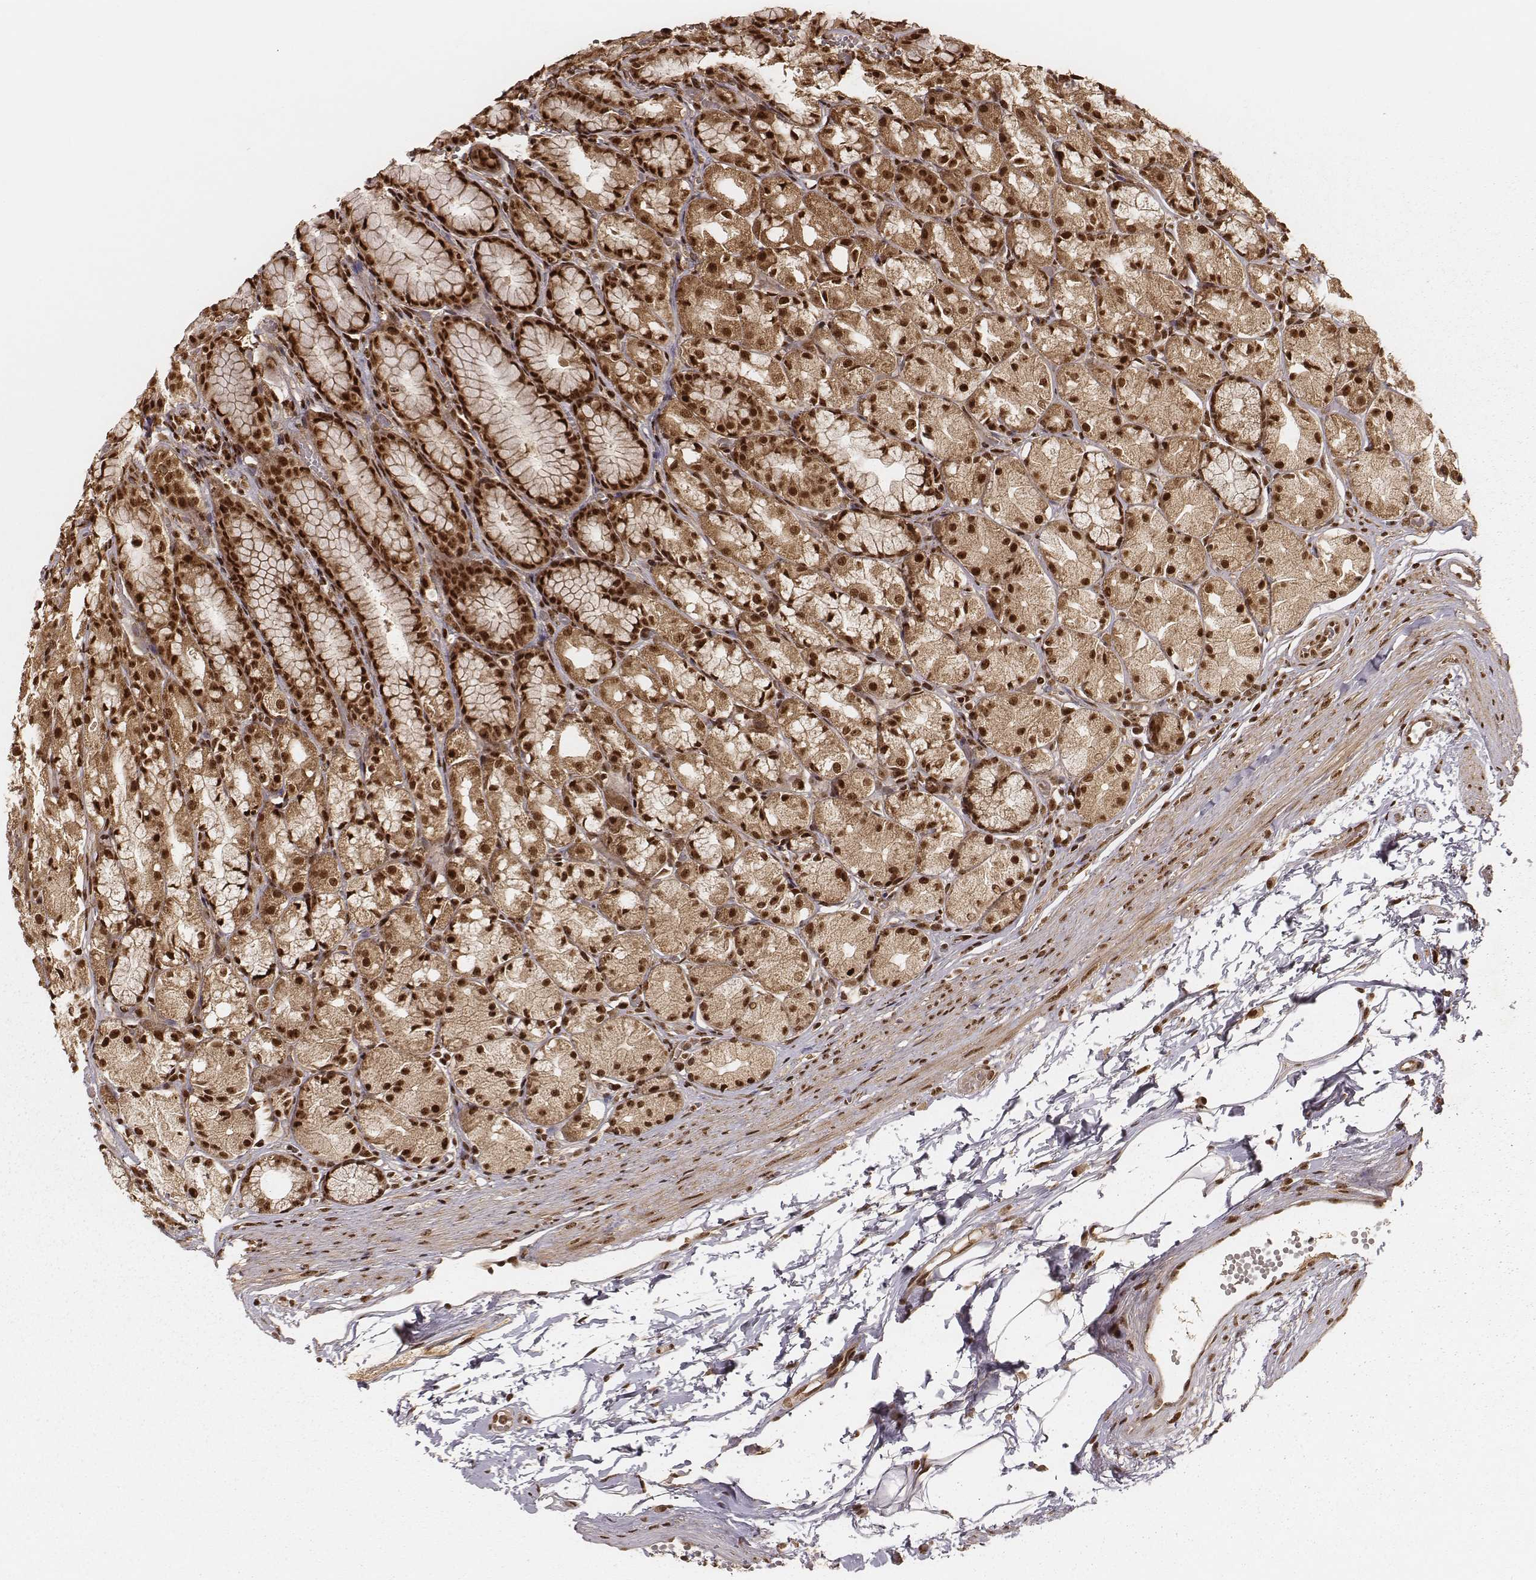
{"staining": {"intensity": "strong", "quantity": ">75%", "location": "cytoplasmic/membranous,nuclear"}, "tissue": "stomach", "cell_type": "Glandular cells", "image_type": "normal", "snomed": [{"axis": "morphology", "description": "Normal tissue, NOS"}, {"axis": "topography", "description": "Stomach"}], "caption": "Immunohistochemistry (IHC) micrograph of unremarkable human stomach stained for a protein (brown), which reveals high levels of strong cytoplasmic/membranous,nuclear expression in about >75% of glandular cells.", "gene": "NFX1", "patient": {"sex": "male", "age": 70}}